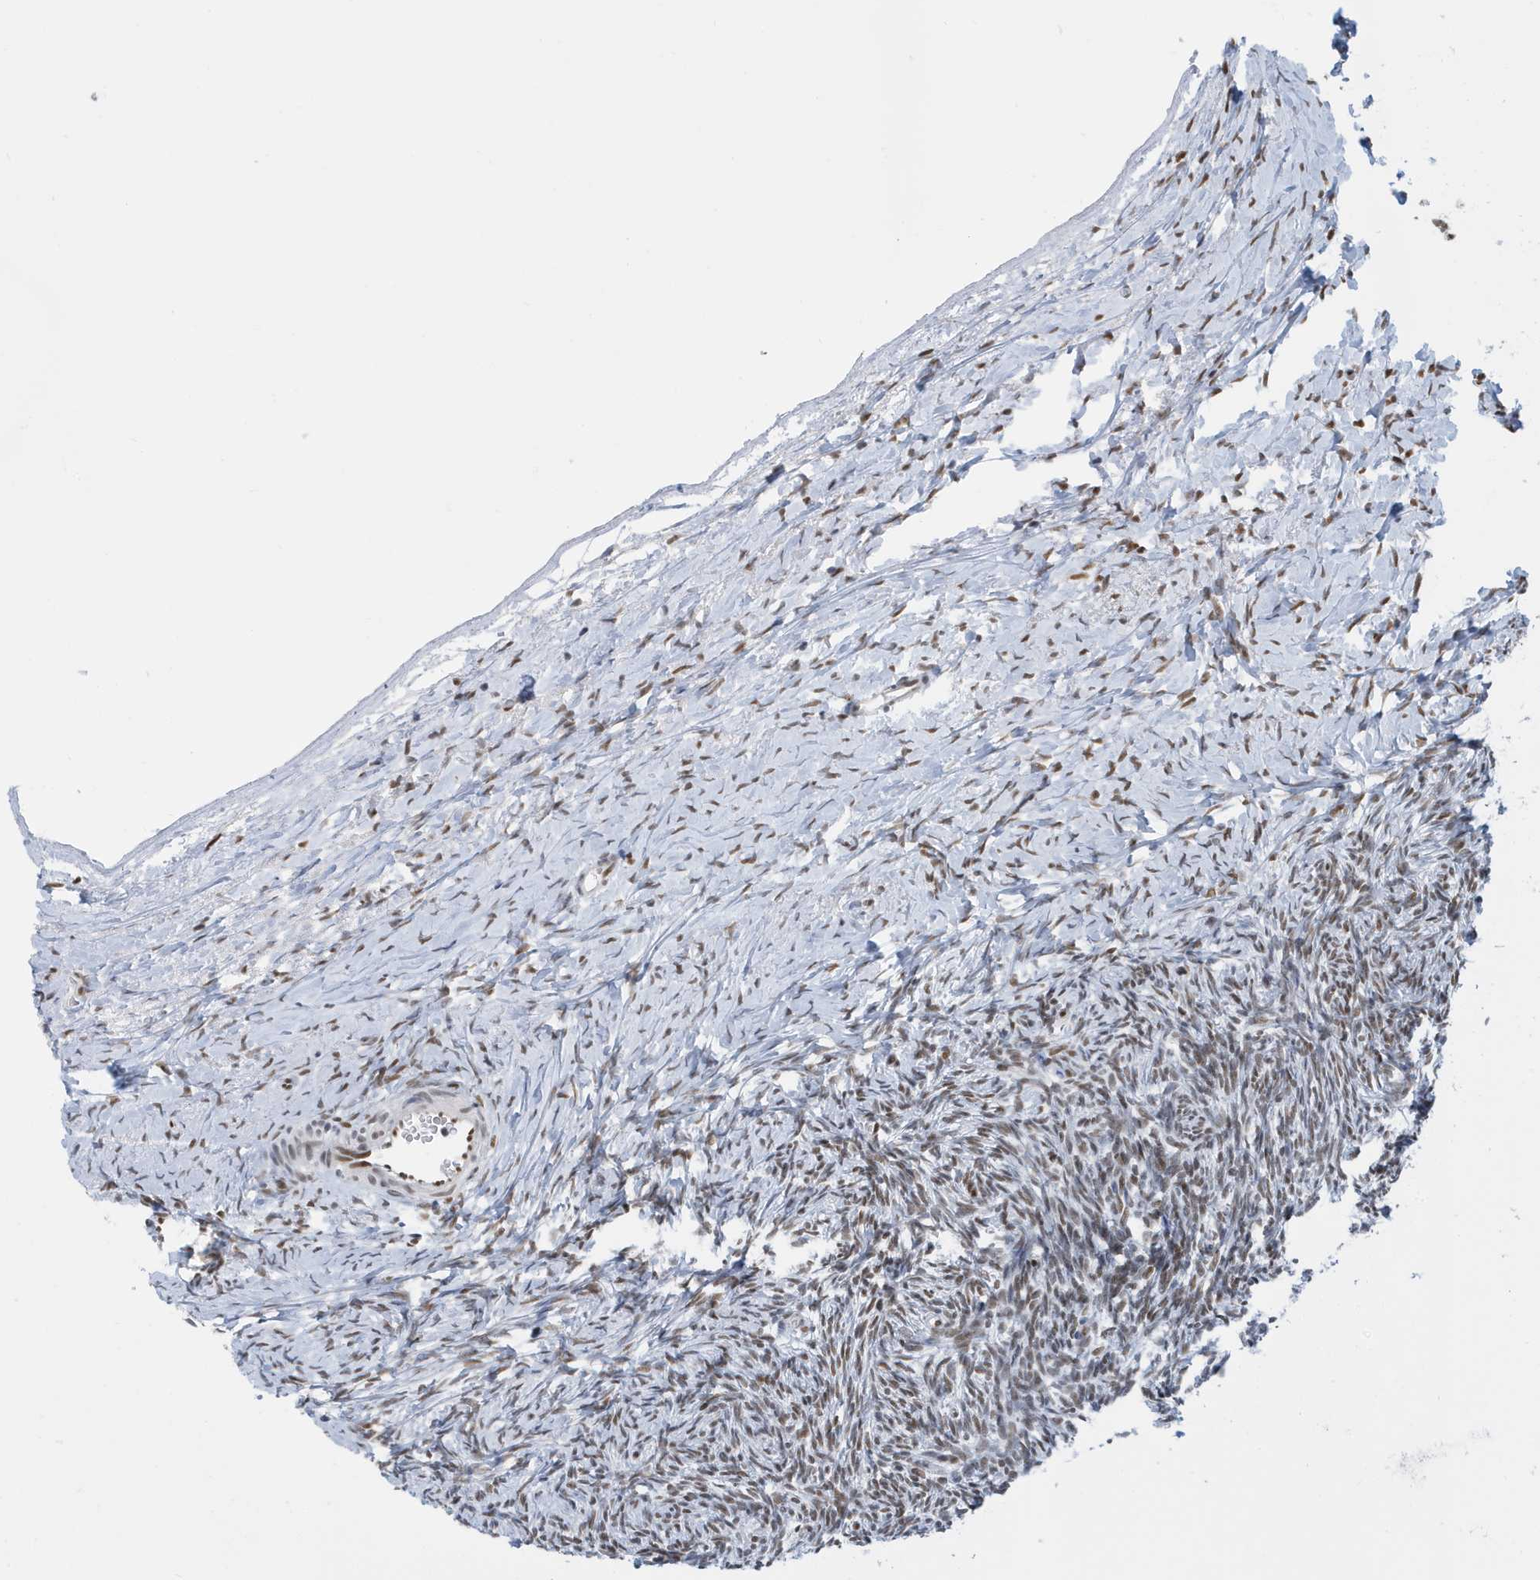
{"staining": {"intensity": "moderate", "quantity": ">75%", "location": "nuclear"}, "tissue": "ovary", "cell_type": "Follicle cells", "image_type": "normal", "snomed": [{"axis": "morphology", "description": "Normal tissue, NOS"}, {"axis": "morphology", "description": "Developmental malformation"}, {"axis": "topography", "description": "Ovary"}], "caption": "An IHC photomicrograph of normal tissue is shown. Protein staining in brown shows moderate nuclear positivity in ovary within follicle cells.", "gene": "PCYT1A", "patient": {"sex": "female", "age": 39}}